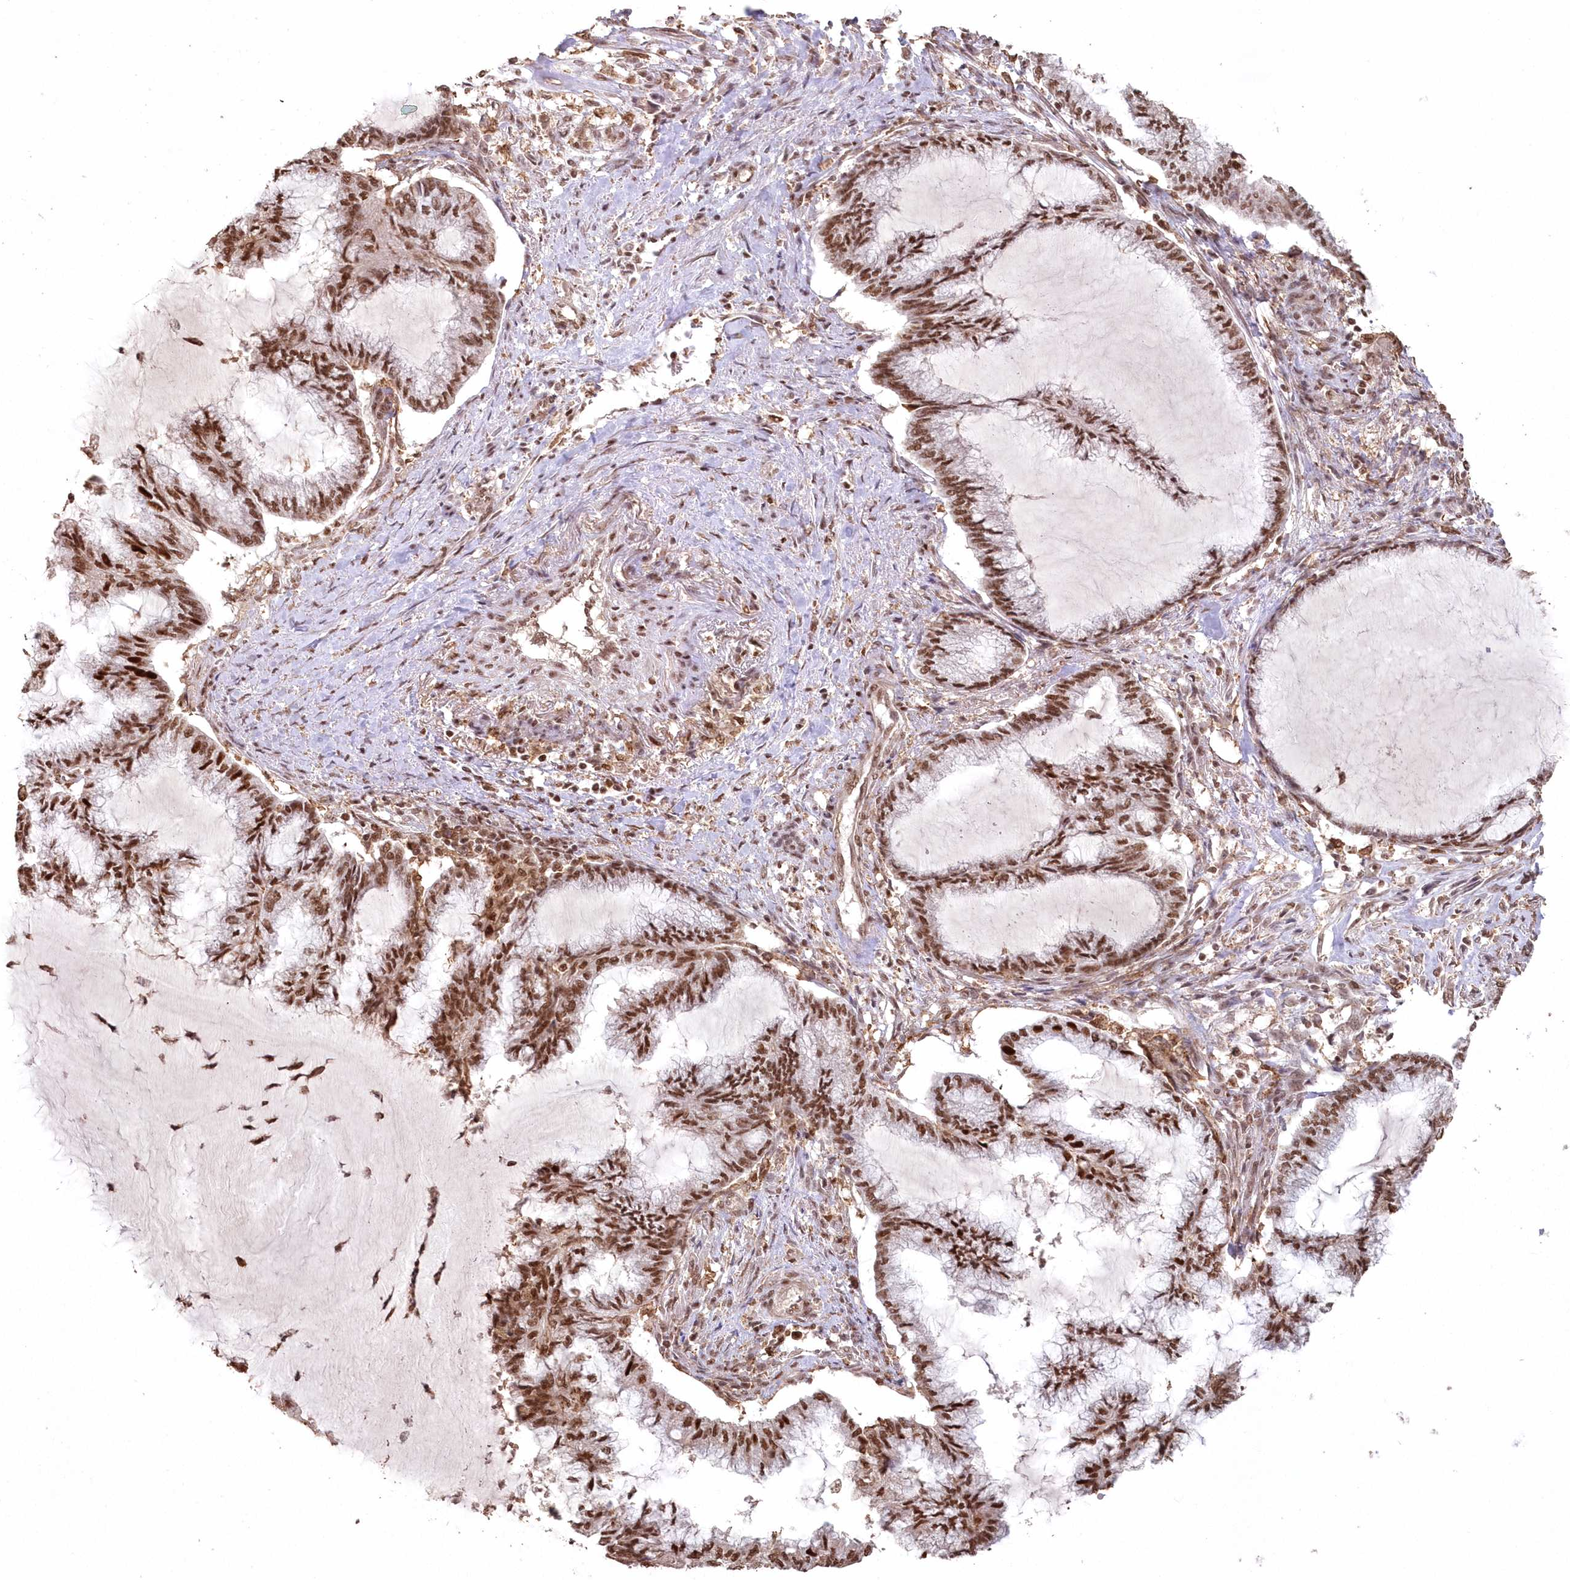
{"staining": {"intensity": "strong", "quantity": ">75%", "location": "nuclear"}, "tissue": "endometrial cancer", "cell_type": "Tumor cells", "image_type": "cancer", "snomed": [{"axis": "morphology", "description": "Adenocarcinoma, NOS"}, {"axis": "topography", "description": "Endometrium"}], "caption": "The histopathology image demonstrates staining of endometrial cancer (adenocarcinoma), revealing strong nuclear protein staining (brown color) within tumor cells.", "gene": "PDS5A", "patient": {"sex": "female", "age": 86}}